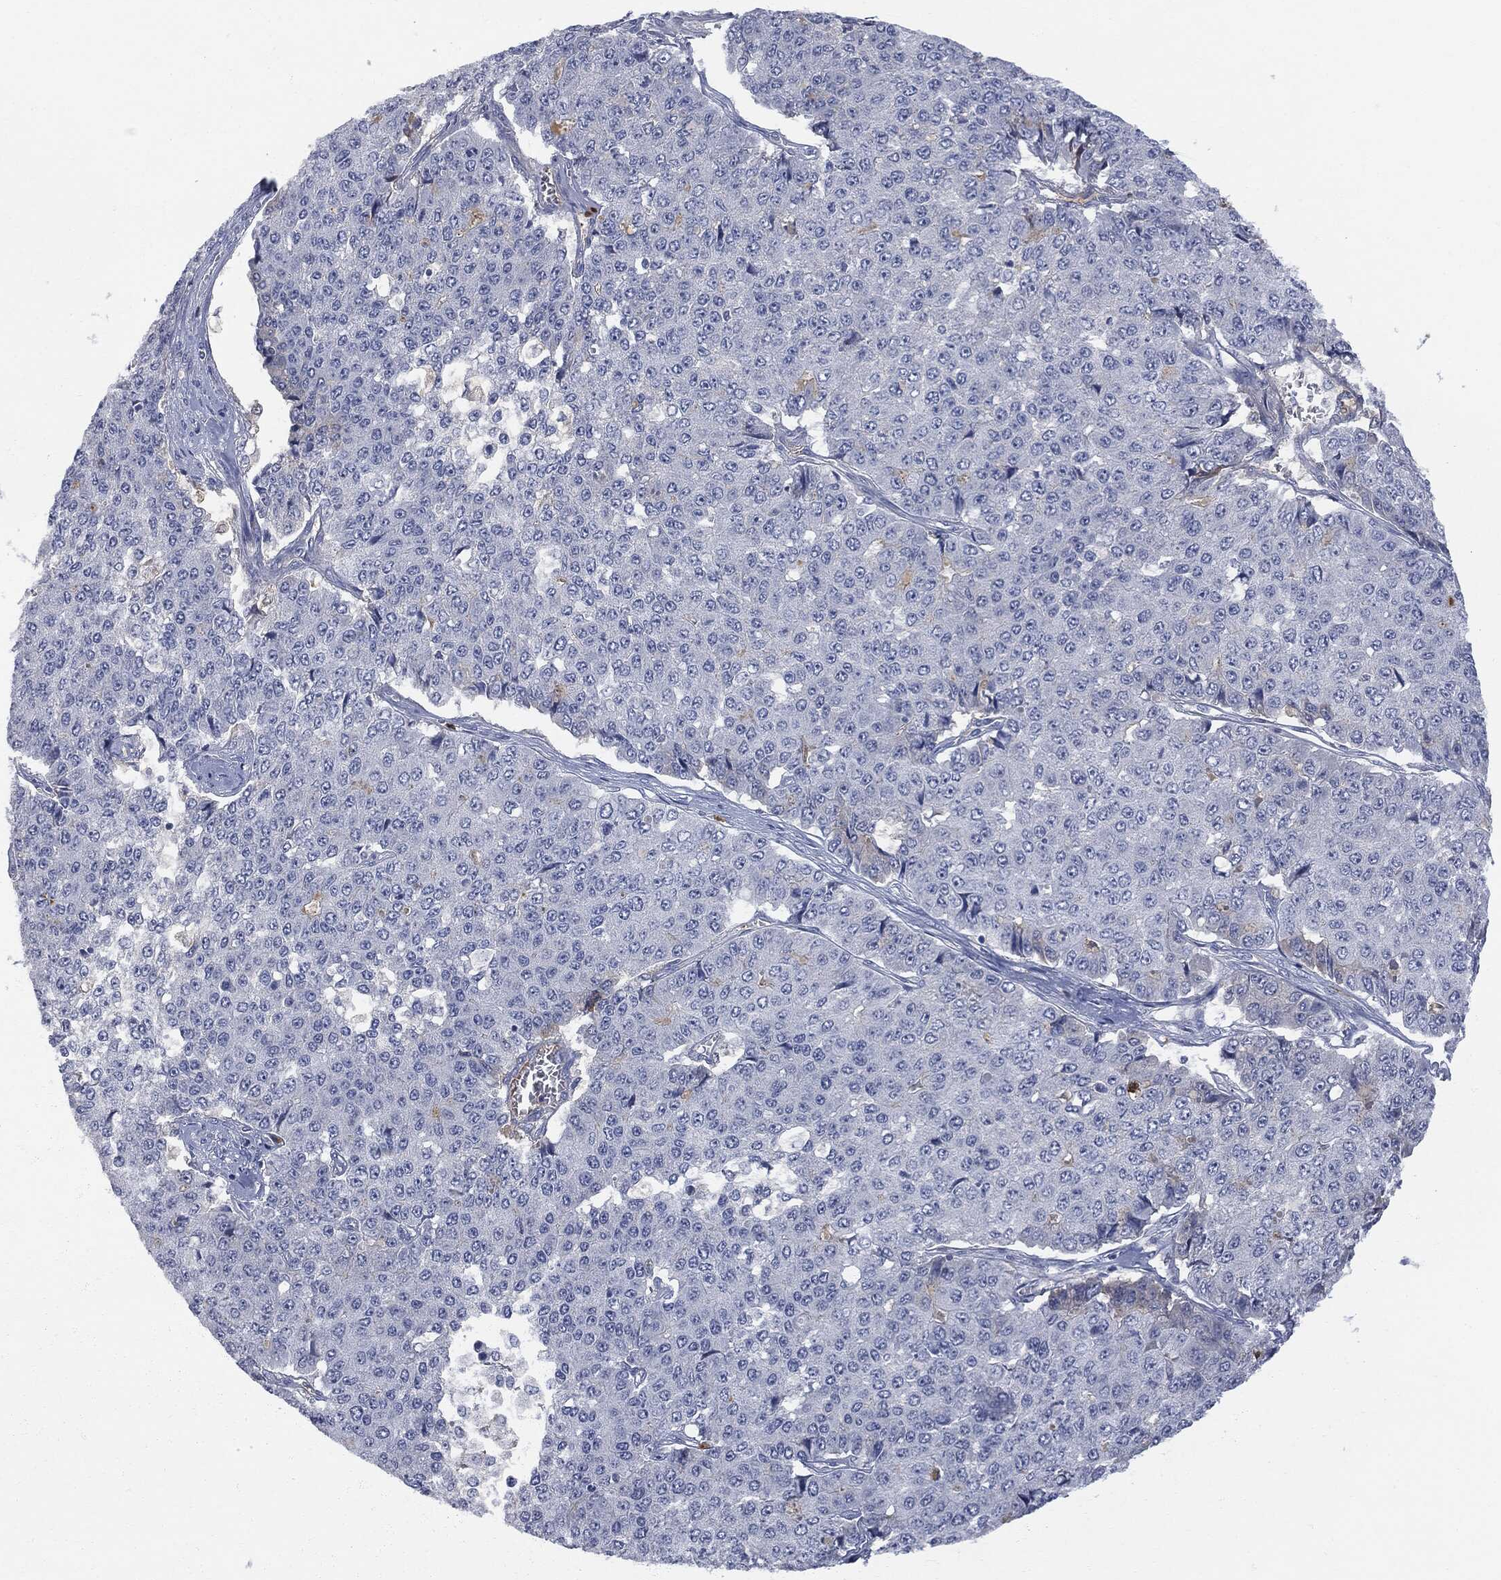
{"staining": {"intensity": "negative", "quantity": "none", "location": "none"}, "tissue": "pancreatic cancer", "cell_type": "Tumor cells", "image_type": "cancer", "snomed": [{"axis": "morphology", "description": "Normal tissue, NOS"}, {"axis": "morphology", "description": "Inflammation, NOS"}, {"axis": "morphology", "description": "Adenocarcinoma, NOS"}, {"axis": "topography", "description": "Pancreas"}], "caption": "This is an IHC micrograph of pancreatic adenocarcinoma. There is no staining in tumor cells.", "gene": "BTK", "patient": {"sex": "male", "age": 57}}